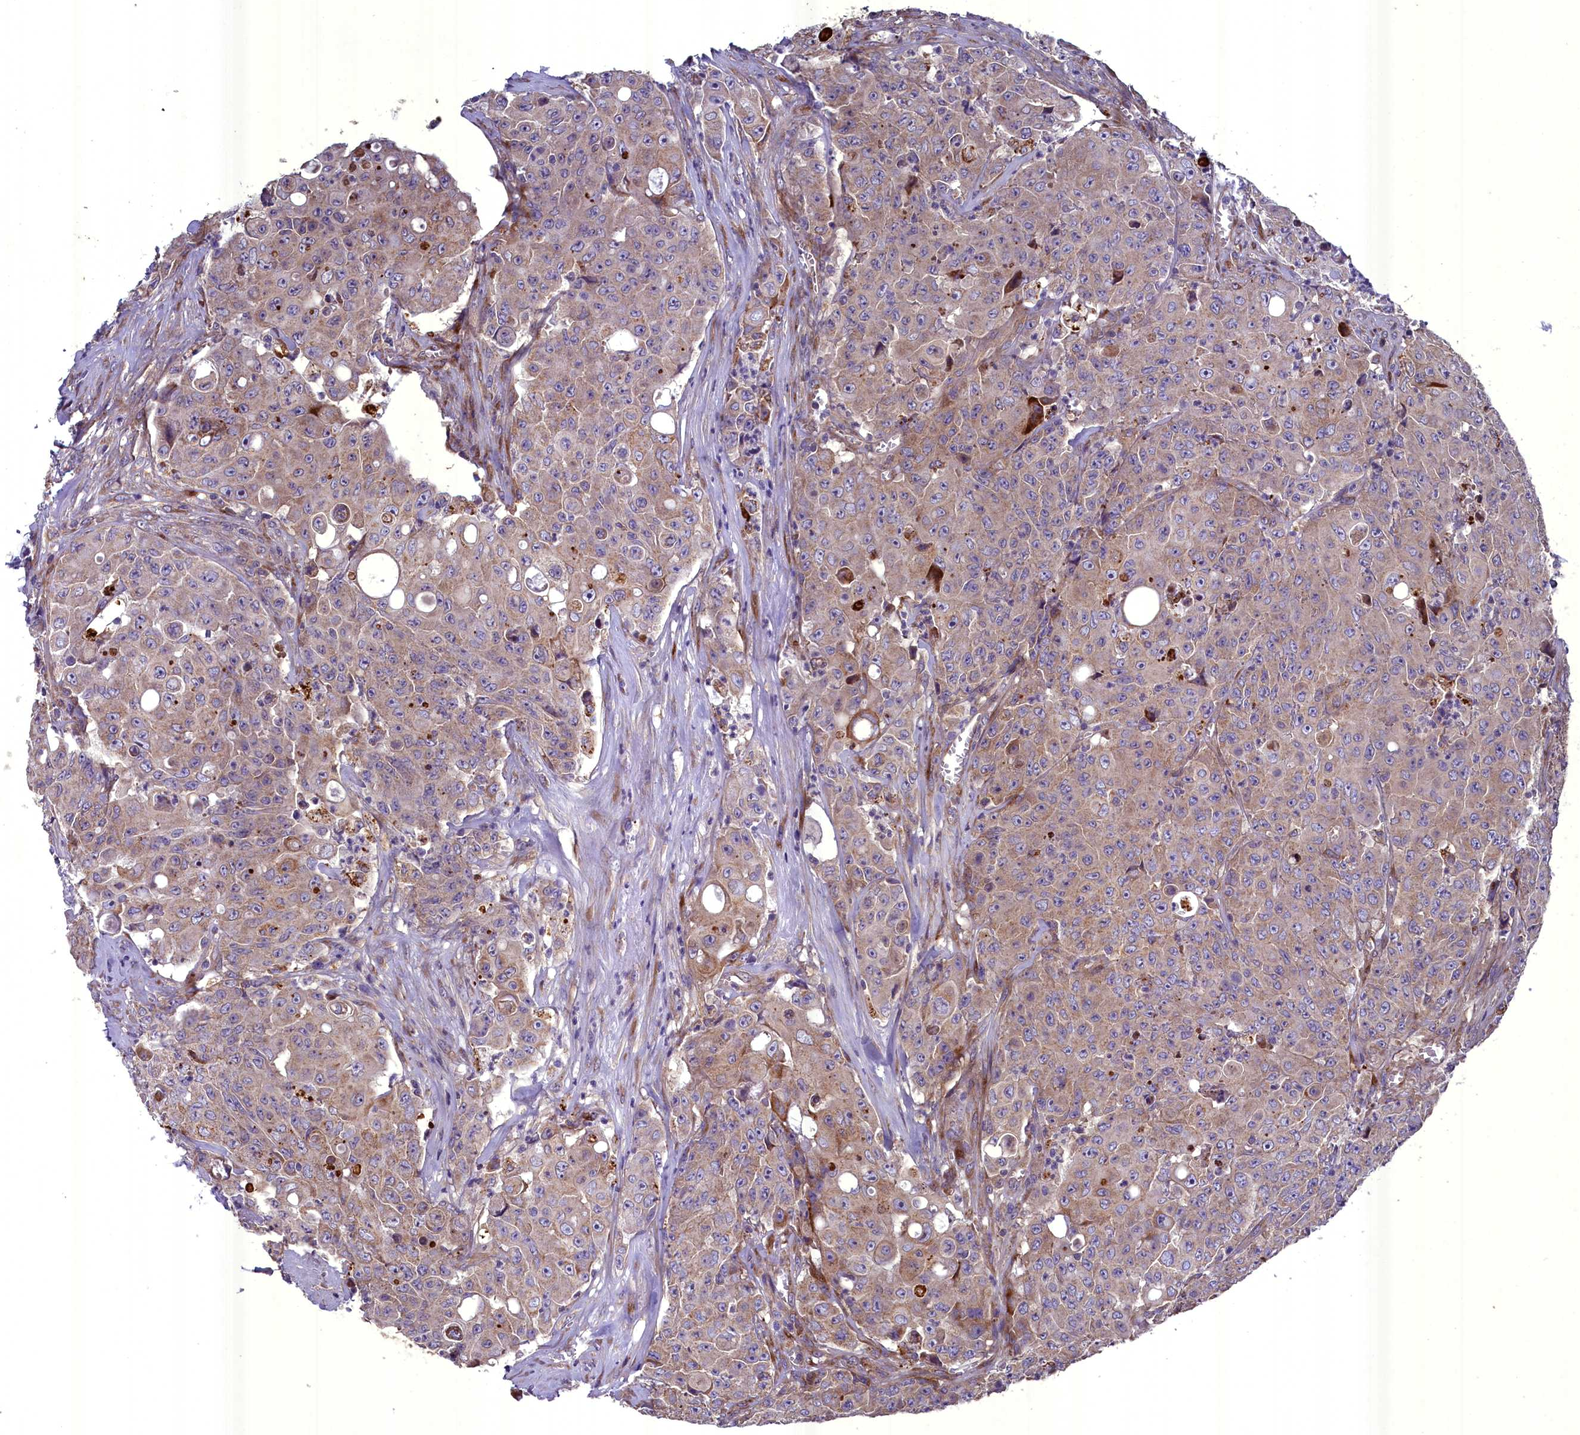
{"staining": {"intensity": "weak", "quantity": ">75%", "location": "cytoplasmic/membranous"}, "tissue": "colorectal cancer", "cell_type": "Tumor cells", "image_type": "cancer", "snomed": [{"axis": "morphology", "description": "Adenocarcinoma, NOS"}, {"axis": "topography", "description": "Colon"}], "caption": "Brown immunohistochemical staining in adenocarcinoma (colorectal) displays weak cytoplasmic/membranous staining in approximately >75% of tumor cells.", "gene": "ACAD8", "patient": {"sex": "male", "age": 51}}